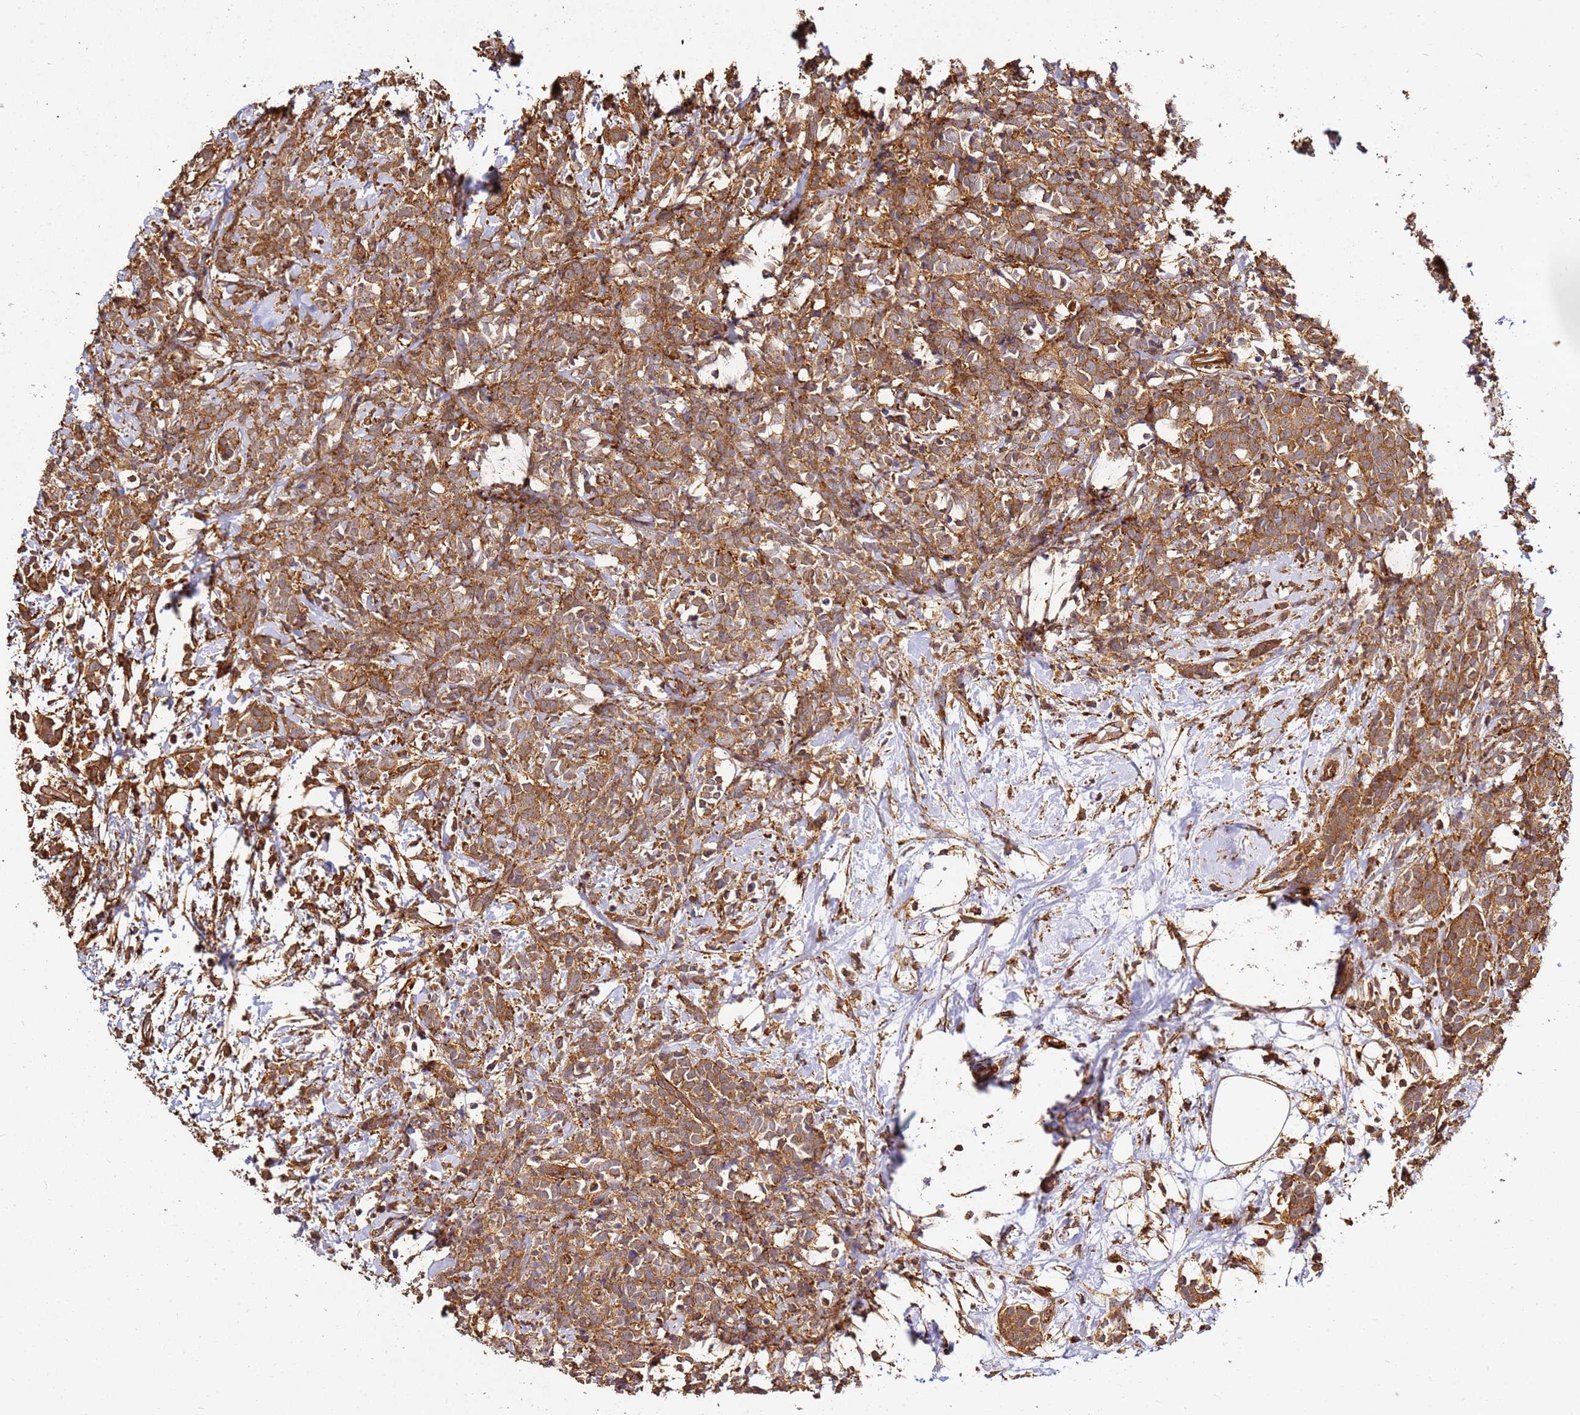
{"staining": {"intensity": "moderate", "quantity": ">75%", "location": "cytoplasmic/membranous"}, "tissue": "breast cancer", "cell_type": "Tumor cells", "image_type": "cancer", "snomed": [{"axis": "morphology", "description": "Lobular carcinoma"}, {"axis": "topography", "description": "Breast"}], "caption": "Lobular carcinoma (breast) stained with a brown dye reveals moderate cytoplasmic/membranous positive positivity in about >75% of tumor cells.", "gene": "DVL3", "patient": {"sex": "female", "age": 58}}